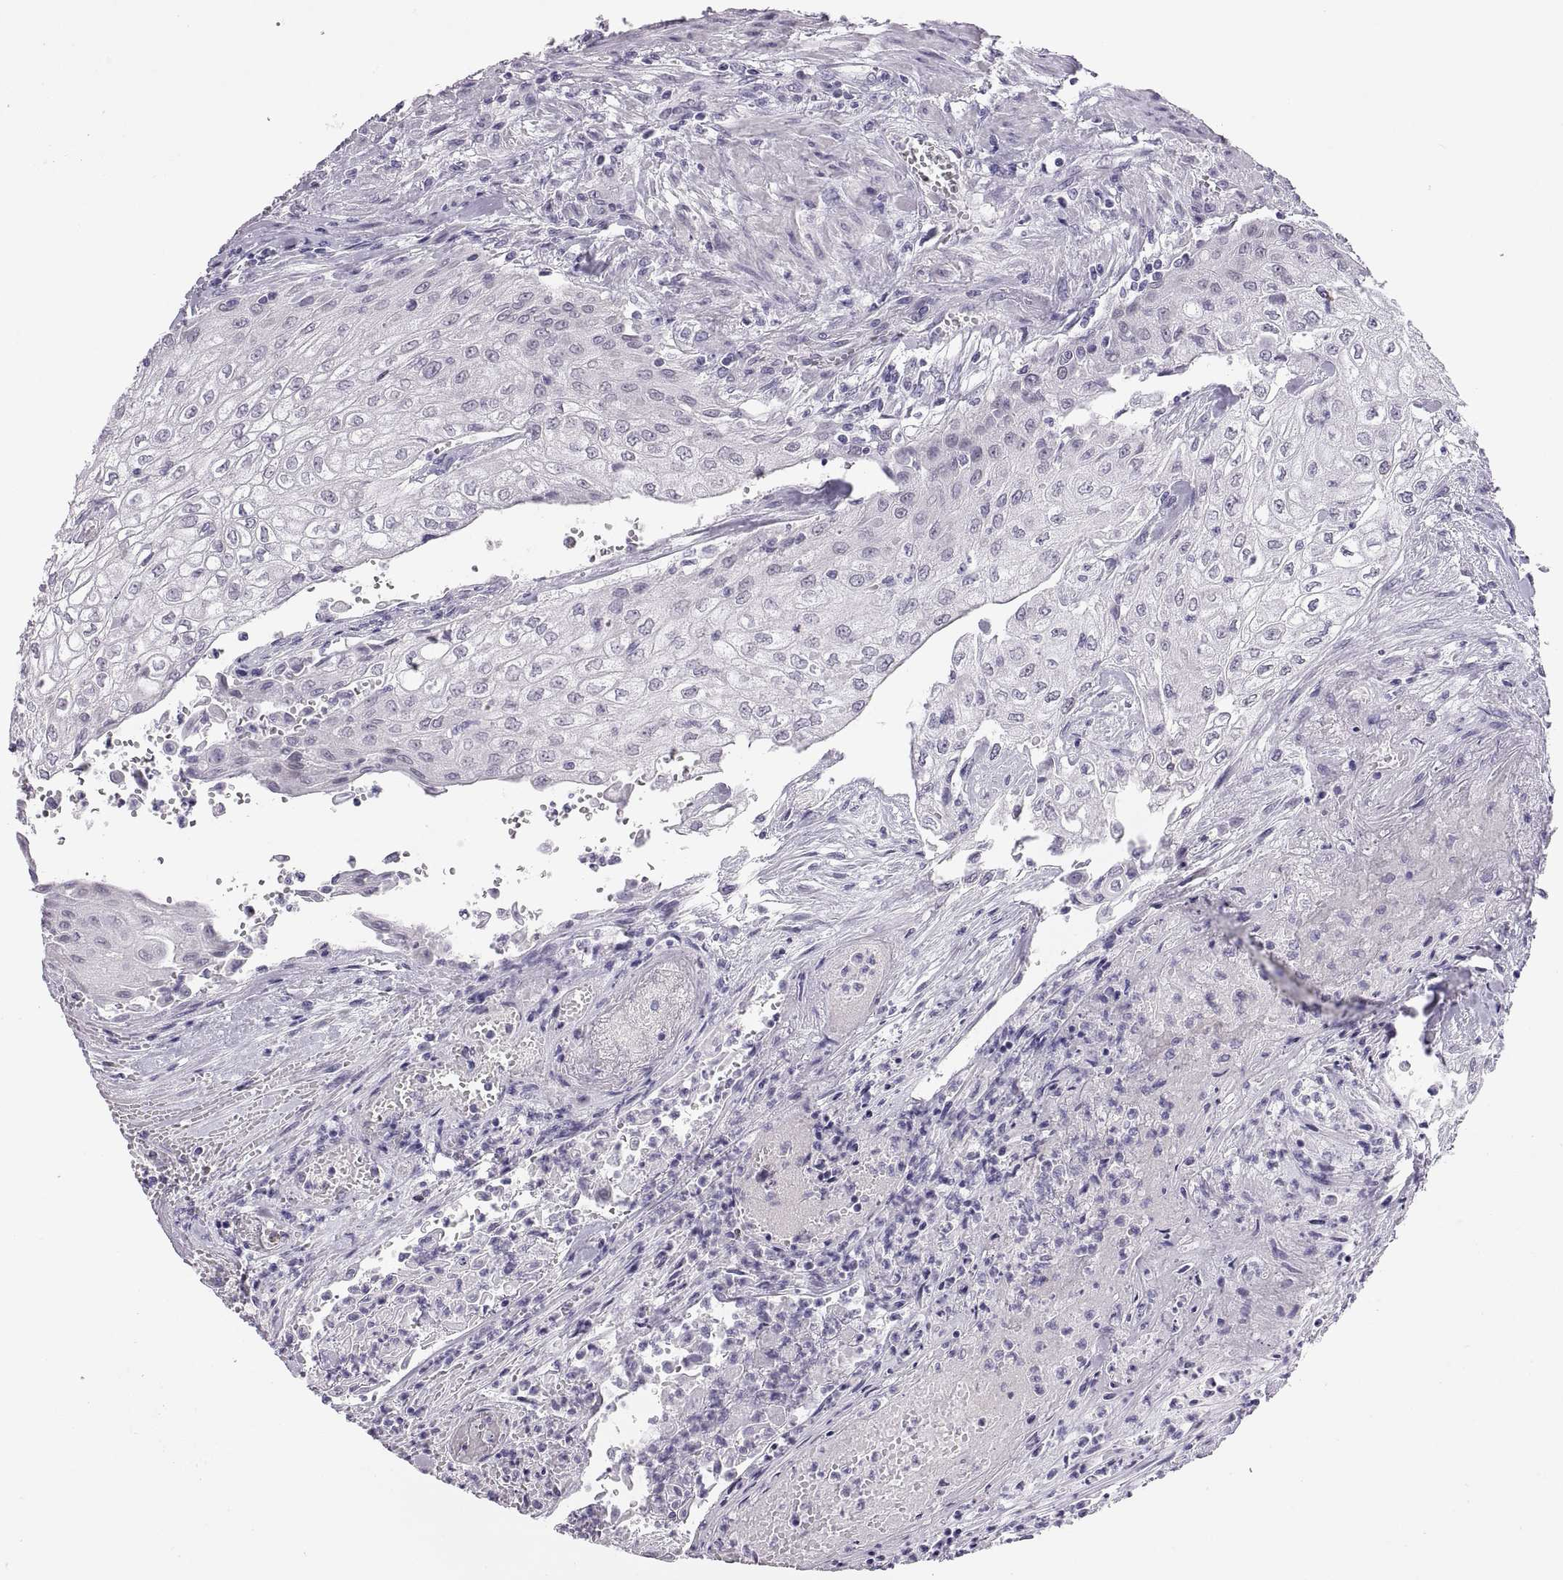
{"staining": {"intensity": "negative", "quantity": "none", "location": "none"}, "tissue": "urothelial cancer", "cell_type": "Tumor cells", "image_type": "cancer", "snomed": [{"axis": "morphology", "description": "Urothelial carcinoma, High grade"}, {"axis": "topography", "description": "Urinary bladder"}], "caption": "This is an immunohistochemistry micrograph of human urothelial carcinoma (high-grade). There is no expression in tumor cells.", "gene": "QRICH2", "patient": {"sex": "male", "age": 62}}